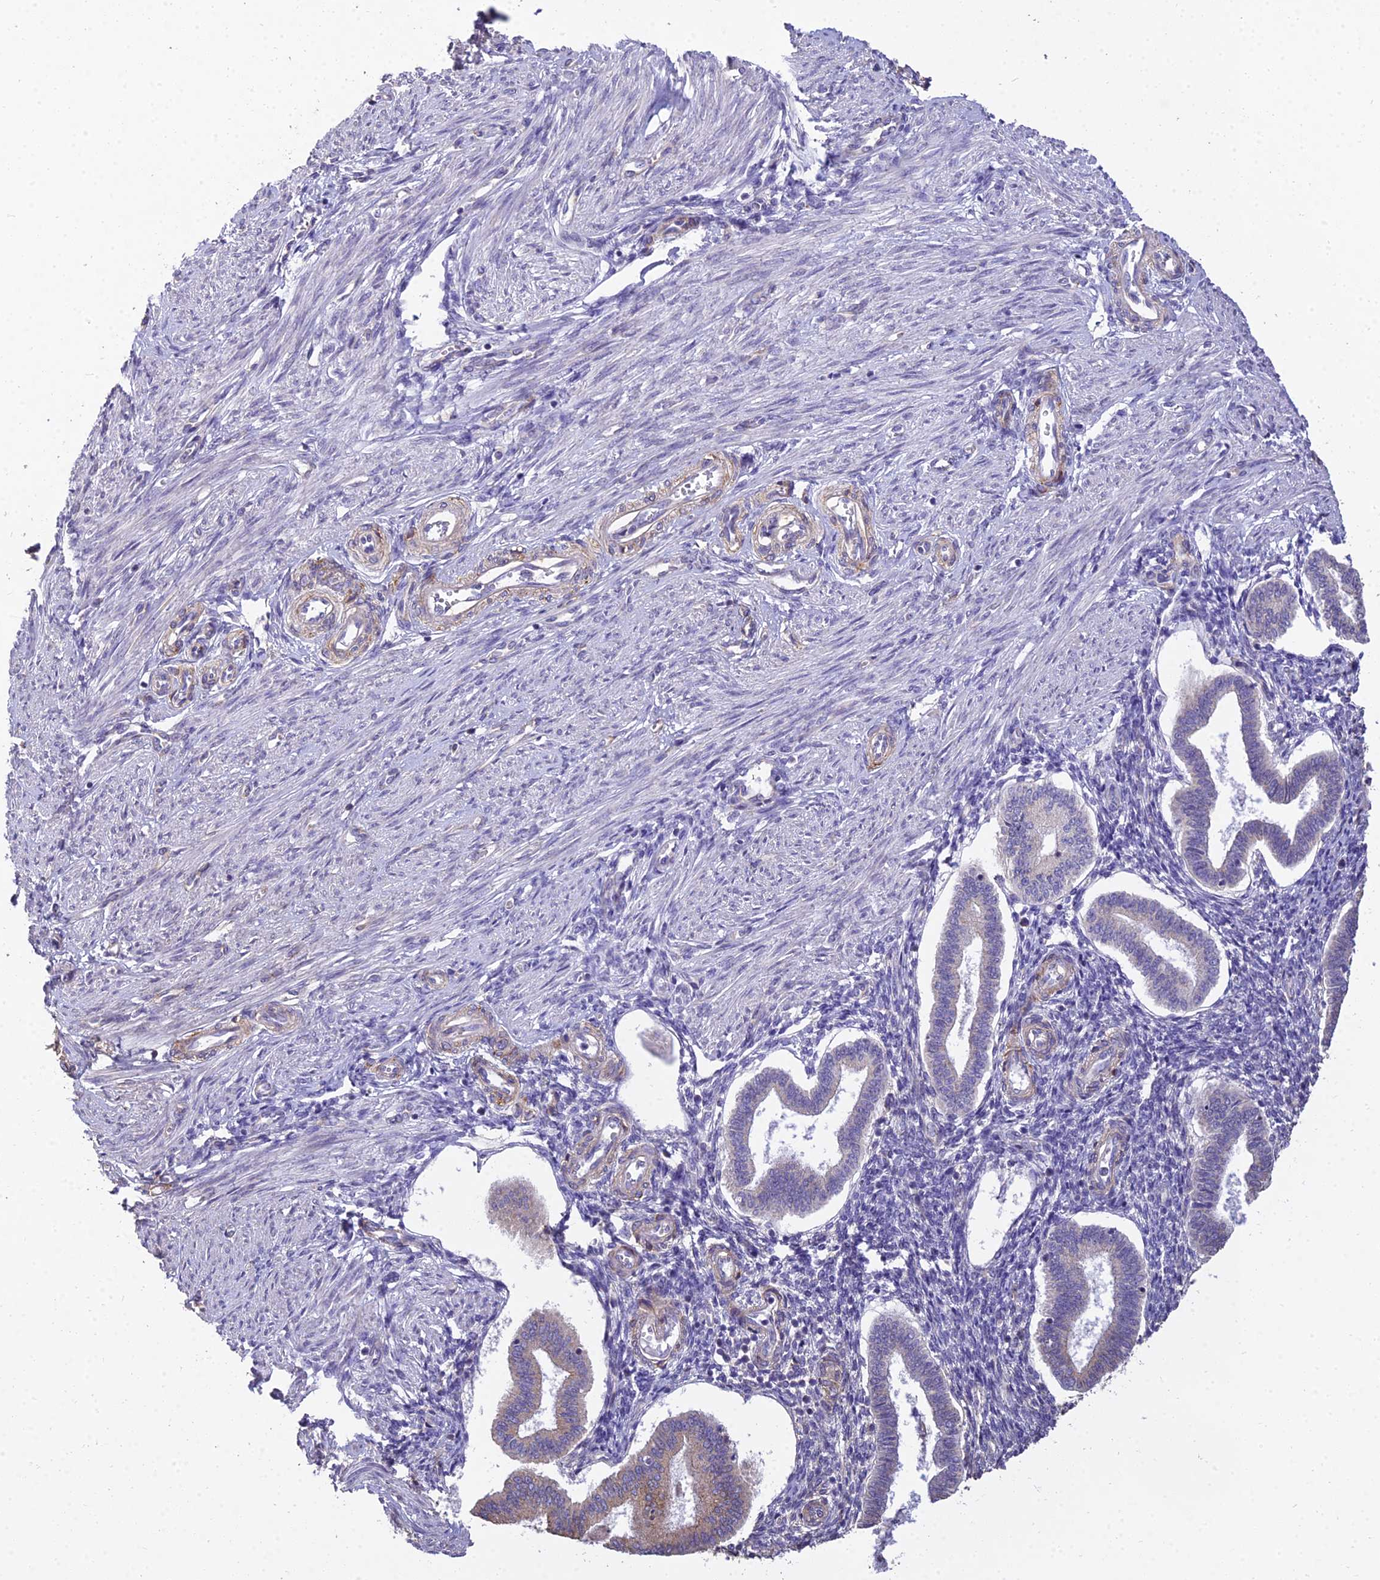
{"staining": {"intensity": "negative", "quantity": "none", "location": "none"}, "tissue": "endometrium", "cell_type": "Cells in endometrial stroma", "image_type": "normal", "snomed": [{"axis": "morphology", "description": "Normal tissue, NOS"}, {"axis": "topography", "description": "Endometrium"}], "caption": "Immunohistochemistry (IHC) of normal endometrium shows no expression in cells in endometrial stroma.", "gene": "ARL8A", "patient": {"sex": "female", "age": 24}}